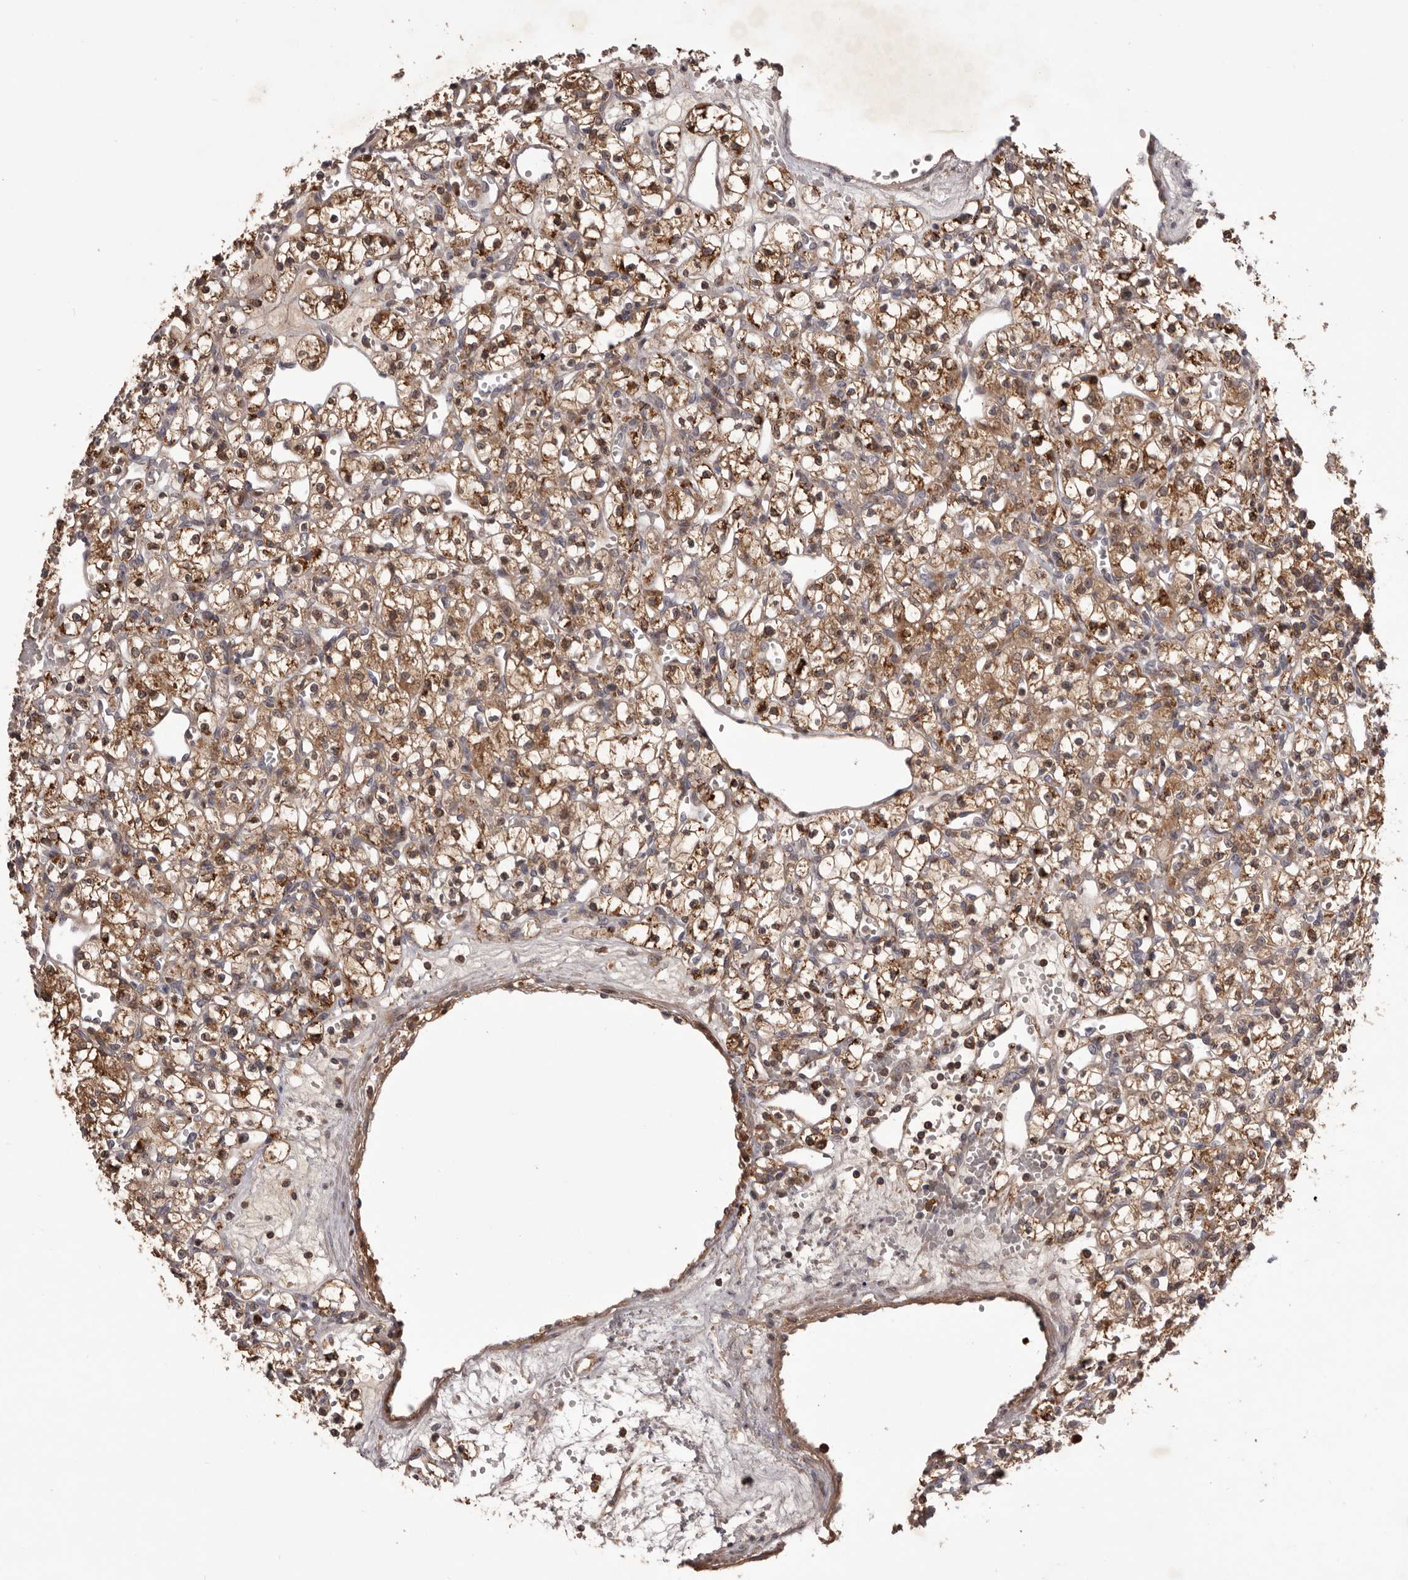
{"staining": {"intensity": "moderate", "quantity": ">75%", "location": "cytoplasmic/membranous"}, "tissue": "renal cancer", "cell_type": "Tumor cells", "image_type": "cancer", "snomed": [{"axis": "morphology", "description": "Adenocarcinoma, NOS"}, {"axis": "topography", "description": "Kidney"}], "caption": "DAB (3,3'-diaminobenzidine) immunohistochemical staining of renal cancer reveals moderate cytoplasmic/membranous protein positivity in about >75% of tumor cells.", "gene": "GLIPR2", "patient": {"sex": "female", "age": 59}}